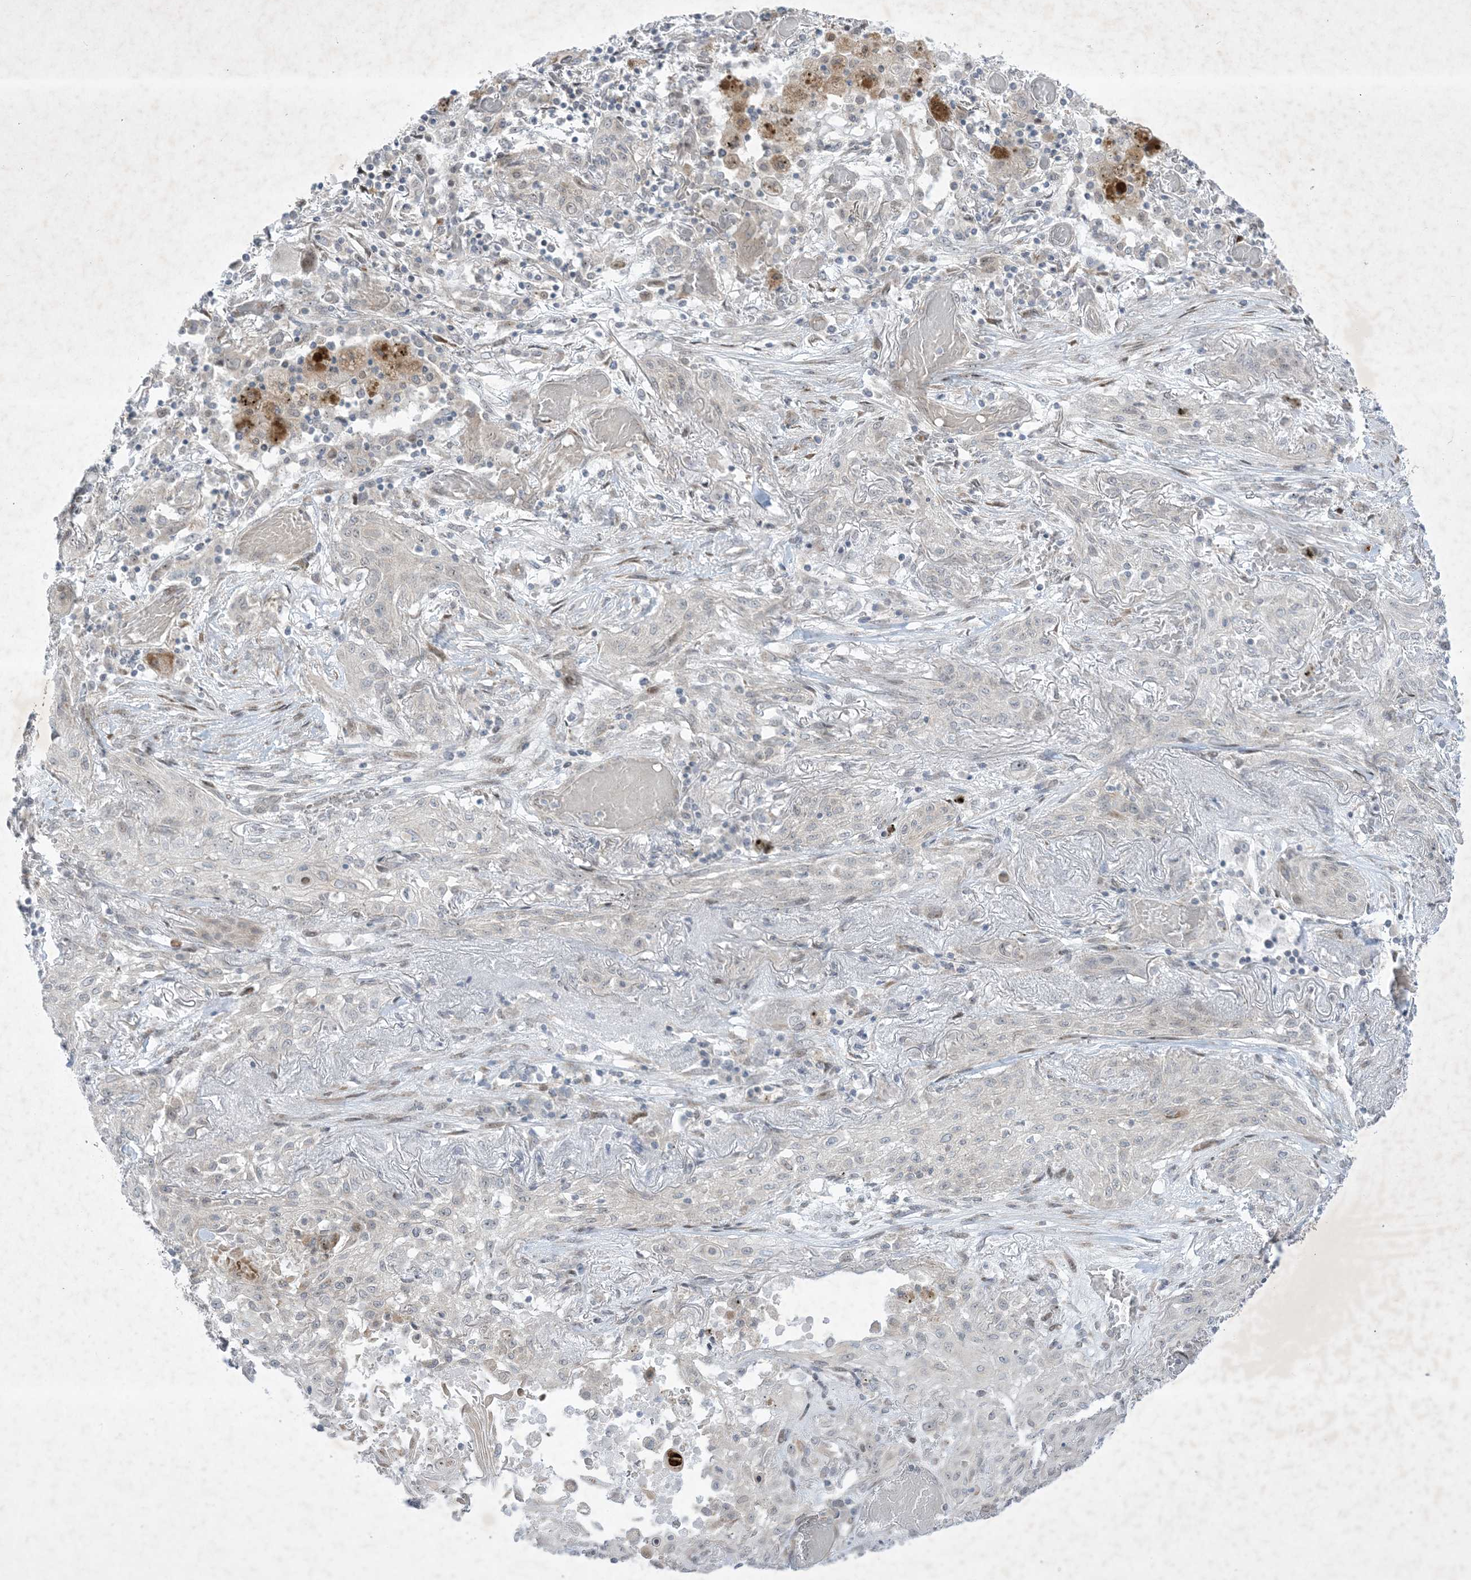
{"staining": {"intensity": "negative", "quantity": "none", "location": "none"}, "tissue": "lung cancer", "cell_type": "Tumor cells", "image_type": "cancer", "snomed": [{"axis": "morphology", "description": "Squamous cell carcinoma, NOS"}, {"axis": "topography", "description": "Lung"}], "caption": "Human squamous cell carcinoma (lung) stained for a protein using IHC shows no staining in tumor cells.", "gene": "SOGA3", "patient": {"sex": "female", "age": 47}}